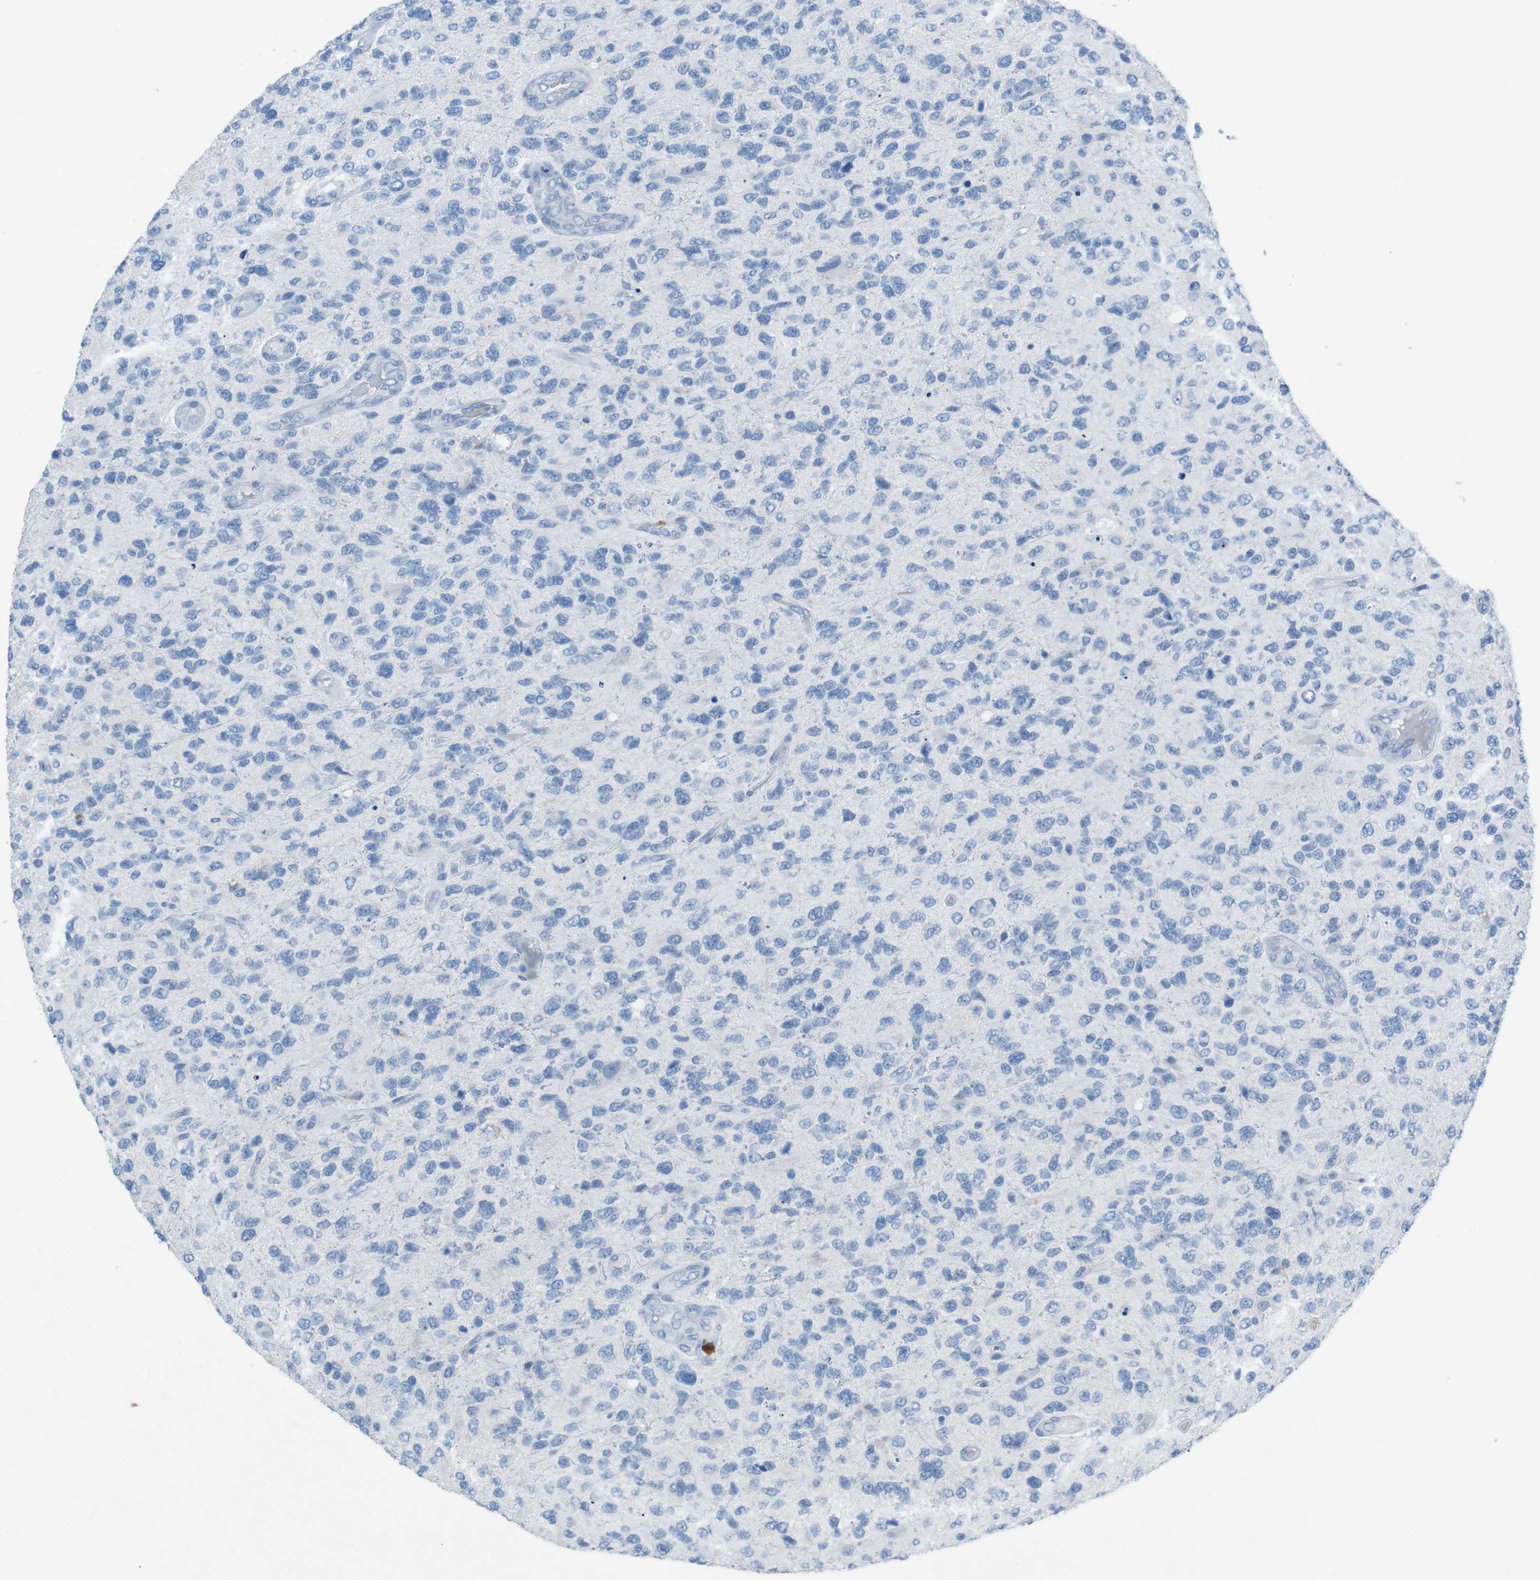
{"staining": {"intensity": "negative", "quantity": "none", "location": "none"}, "tissue": "glioma", "cell_type": "Tumor cells", "image_type": "cancer", "snomed": [{"axis": "morphology", "description": "Glioma, malignant, High grade"}, {"axis": "topography", "description": "Brain"}], "caption": "This histopathology image is of glioma stained with immunohistochemistry to label a protein in brown with the nuclei are counter-stained blue. There is no staining in tumor cells. The staining was performed using DAB (3,3'-diaminobenzidine) to visualize the protein expression in brown, while the nuclei were stained in blue with hematoxylin (Magnification: 20x).", "gene": "SALL4", "patient": {"sex": "female", "age": 58}}